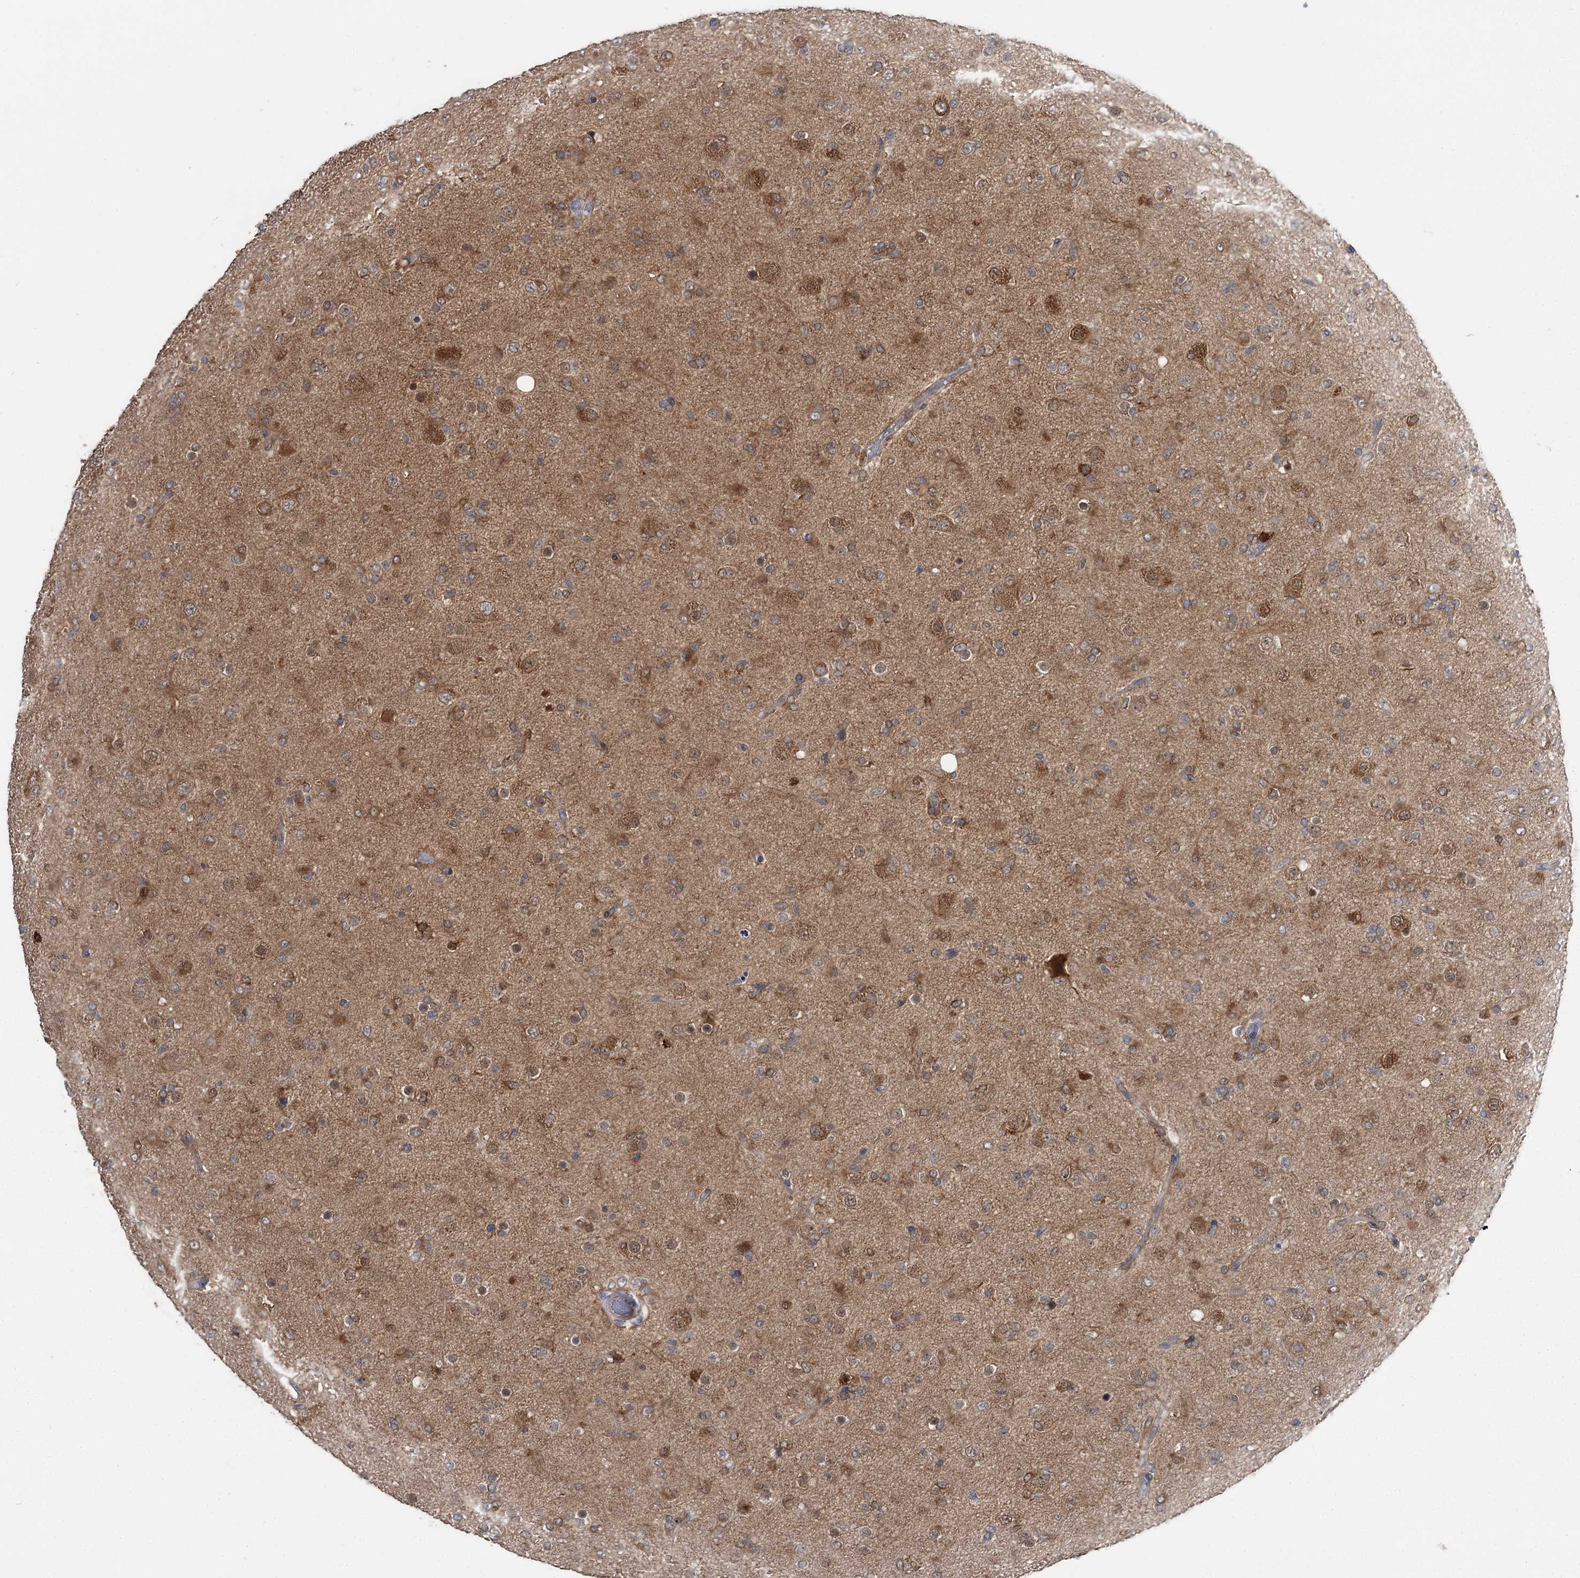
{"staining": {"intensity": "moderate", "quantity": "25%-75%", "location": "cytoplasmic/membranous"}, "tissue": "glioma", "cell_type": "Tumor cells", "image_type": "cancer", "snomed": [{"axis": "morphology", "description": "Glioma, malignant, Low grade"}, {"axis": "topography", "description": "Brain"}], "caption": "Human glioma stained with a protein marker reveals moderate staining in tumor cells.", "gene": "PHYHIPL", "patient": {"sex": "male", "age": 65}}